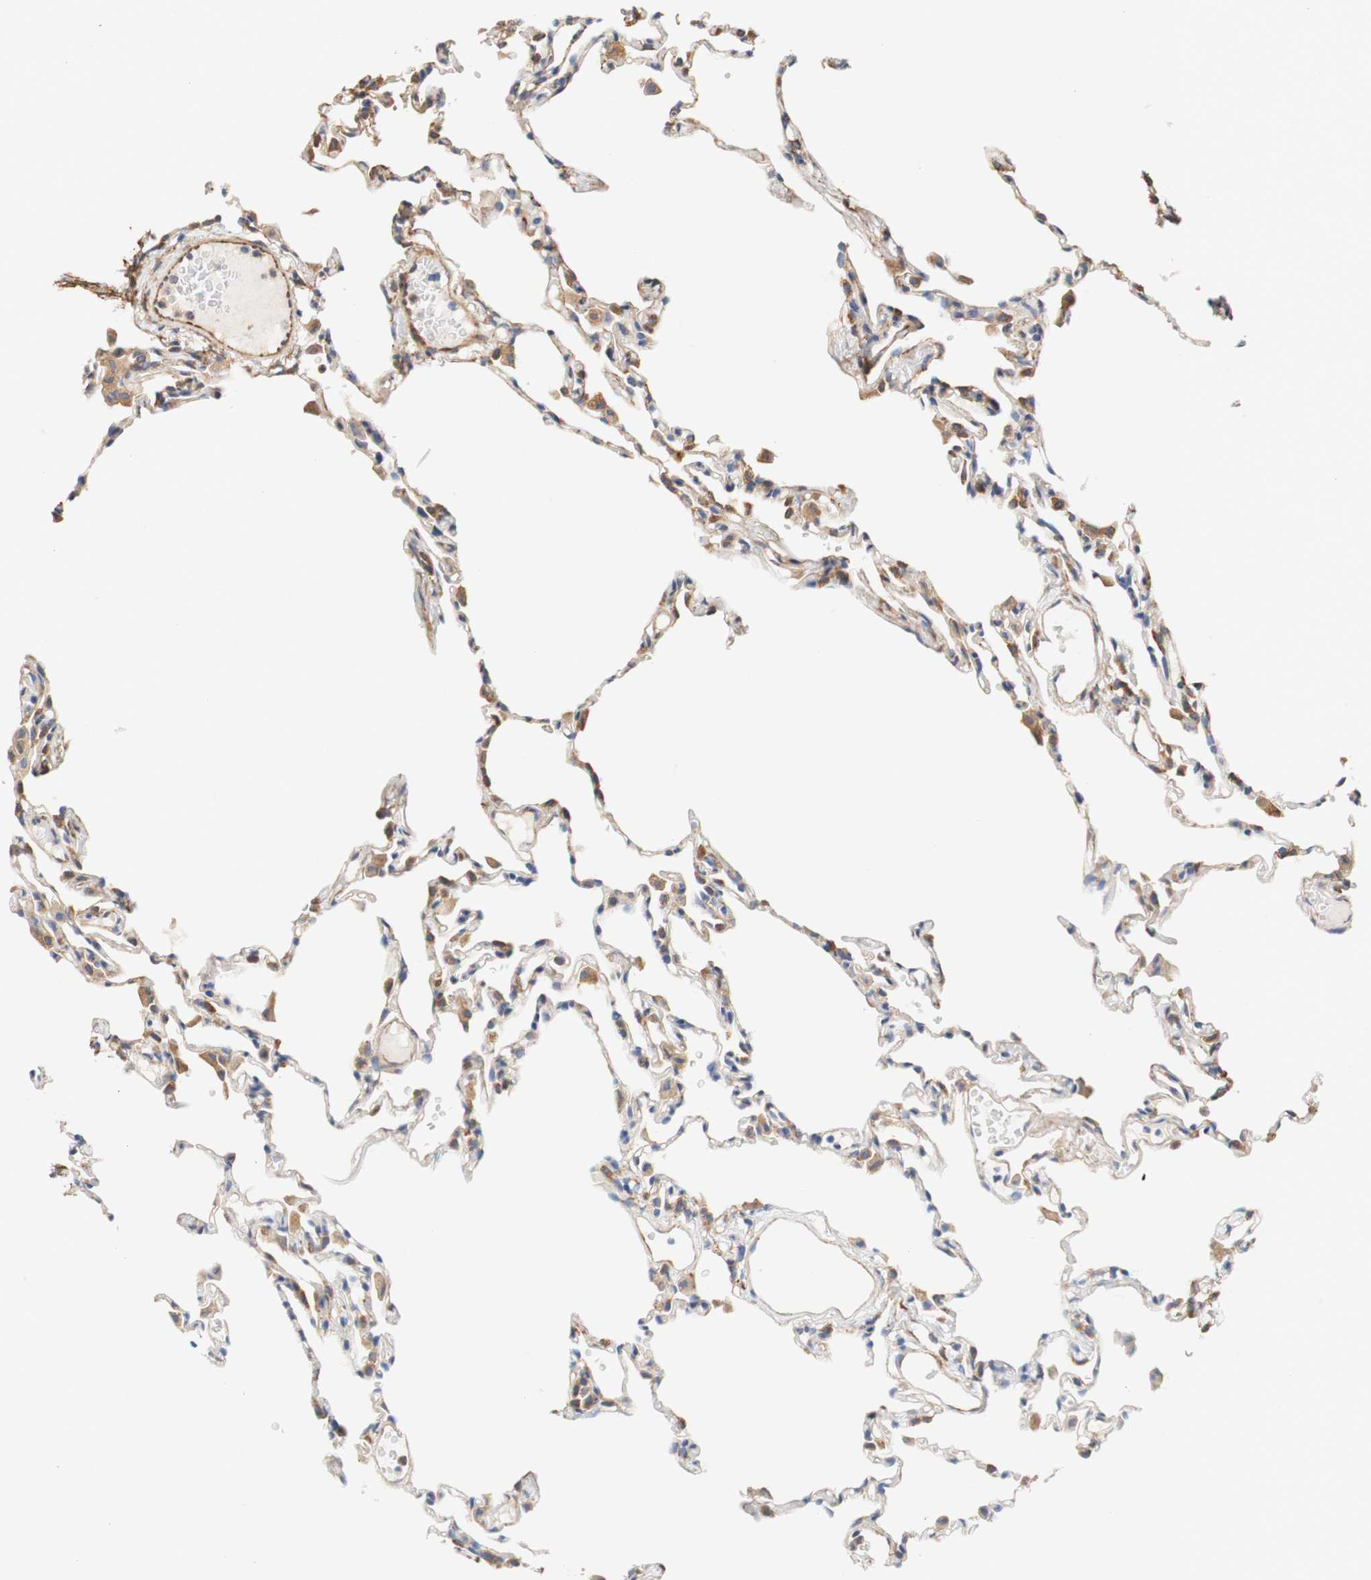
{"staining": {"intensity": "moderate", "quantity": ">75%", "location": "cytoplasmic/membranous"}, "tissue": "lung", "cell_type": "Alveolar cells", "image_type": "normal", "snomed": [{"axis": "morphology", "description": "Normal tissue, NOS"}, {"axis": "topography", "description": "Lung"}], "caption": "High-magnification brightfield microscopy of unremarkable lung stained with DAB (3,3'-diaminobenzidine) (brown) and counterstained with hematoxylin (blue). alveolar cells exhibit moderate cytoplasmic/membranous expression is identified in about>75% of cells. (IHC, brightfield microscopy, high magnification).", "gene": "EIF2AK4", "patient": {"sex": "female", "age": 49}}